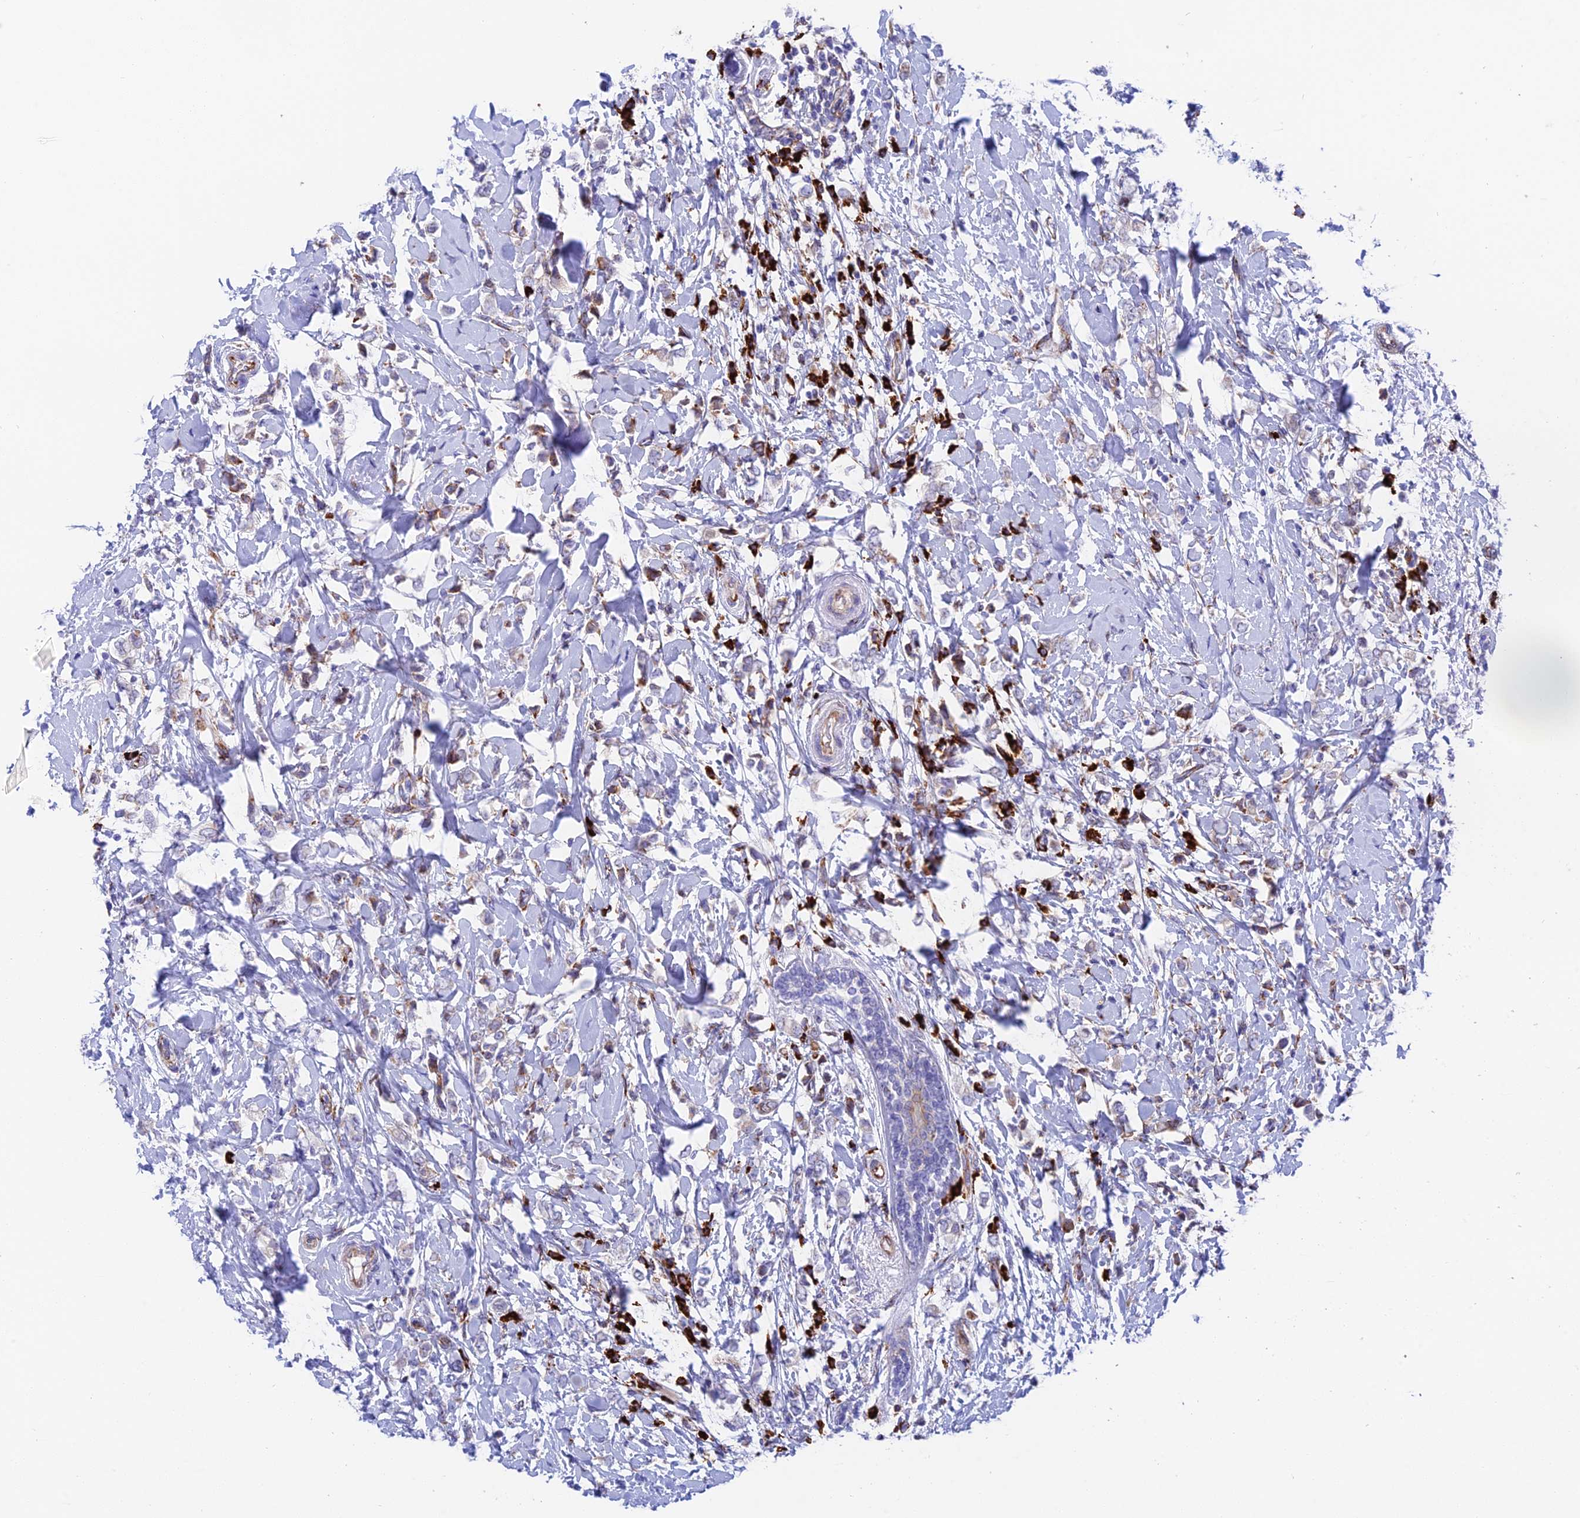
{"staining": {"intensity": "weak", "quantity": "<25%", "location": "cytoplasmic/membranous"}, "tissue": "breast cancer", "cell_type": "Tumor cells", "image_type": "cancer", "snomed": [{"axis": "morphology", "description": "Normal tissue, NOS"}, {"axis": "morphology", "description": "Lobular carcinoma"}, {"axis": "topography", "description": "Breast"}], "caption": "Human breast cancer stained for a protein using IHC demonstrates no positivity in tumor cells.", "gene": "TUBGCP6", "patient": {"sex": "female", "age": 47}}